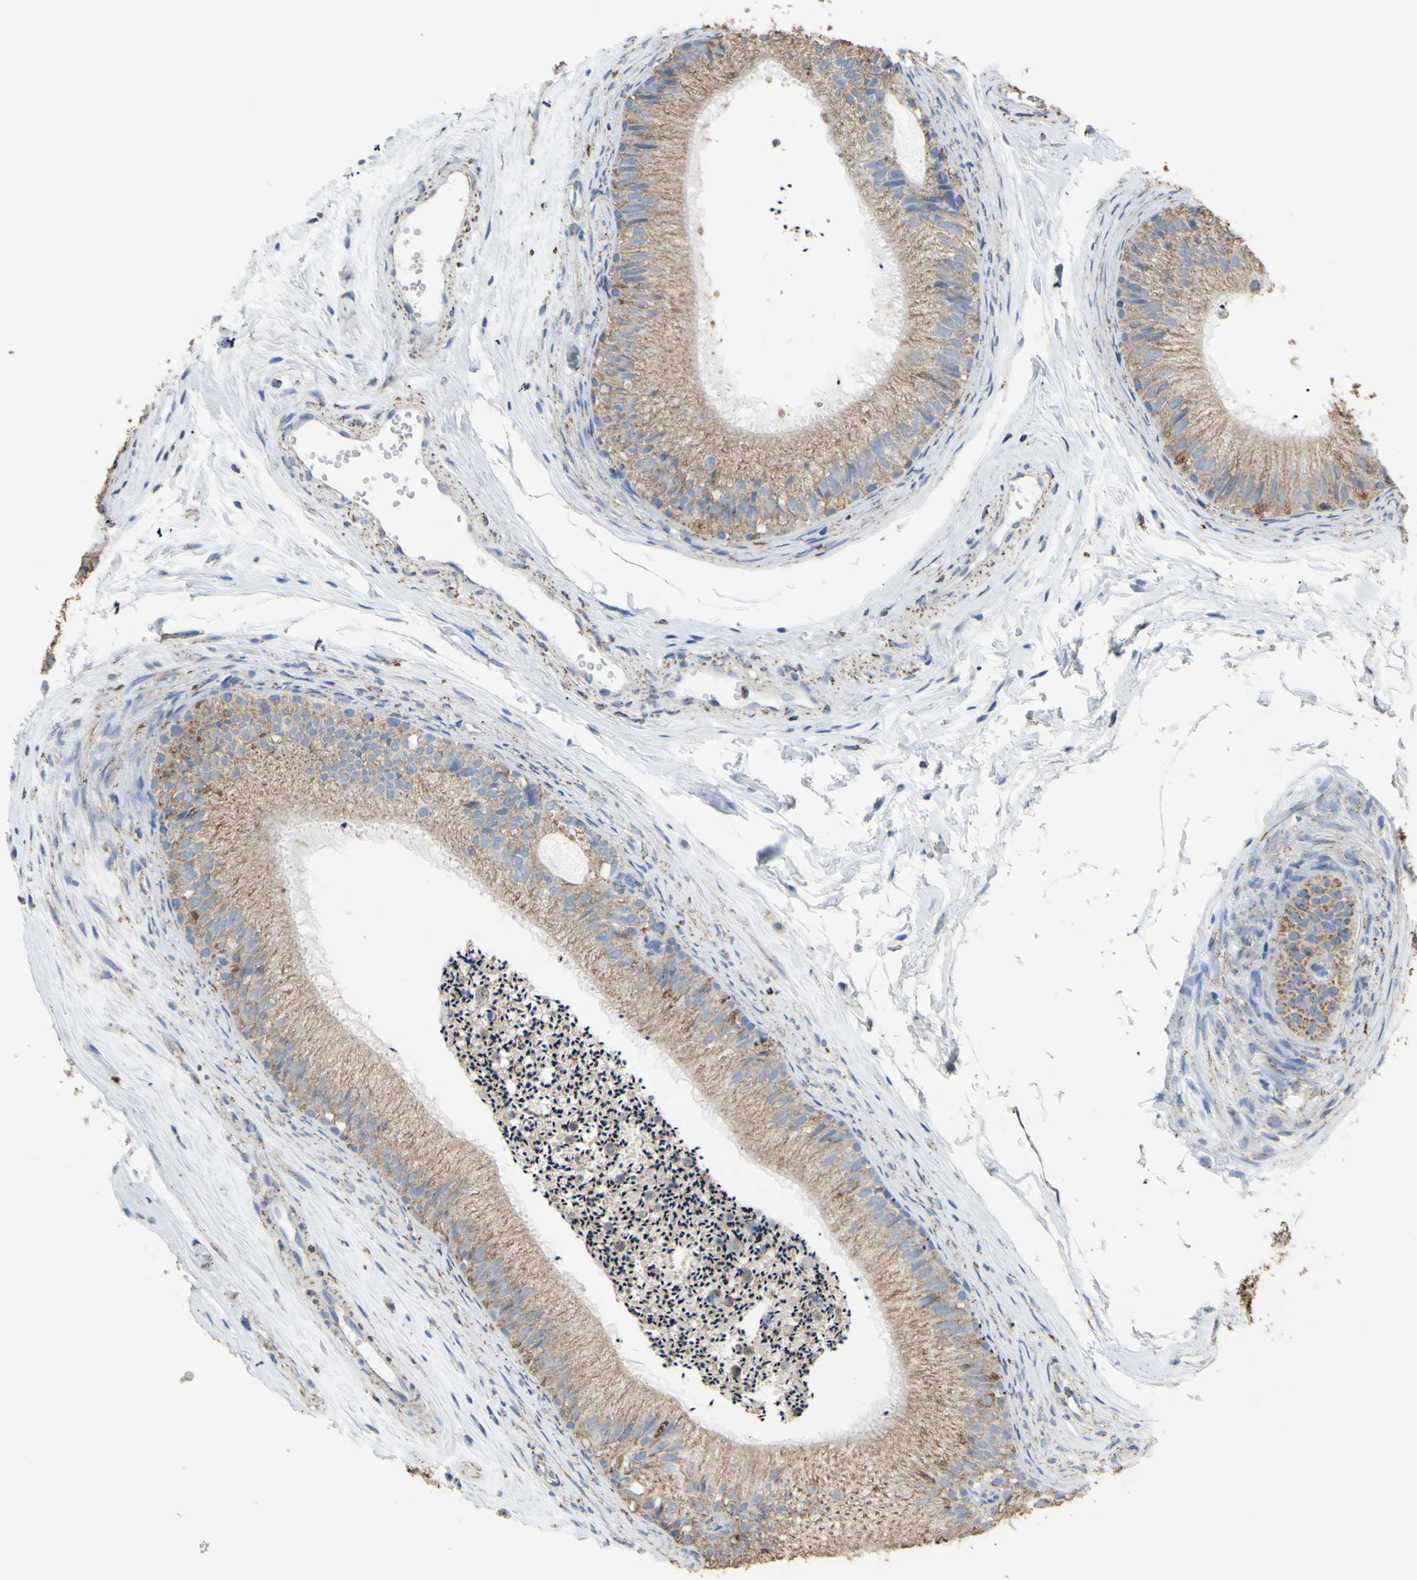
{"staining": {"intensity": "moderate", "quantity": ">75%", "location": "cytoplasmic/membranous"}, "tissue": "epididymis", "cell_type": "Glandular cells", "image_type": "normal", "snomed": [{"axis": "morphology", "description": "Normal tissue, NOS"}, {"axis": "topography", "description": "Epididymis"}], "caption": "Epididymis stained with immunohistochemistry demonstrates moderate cytoplasmic/membranous positivity in approximately >75% of glandular cells.", "gene": "CMKLR2", "patient": {"sex": "male", "age": 56}}